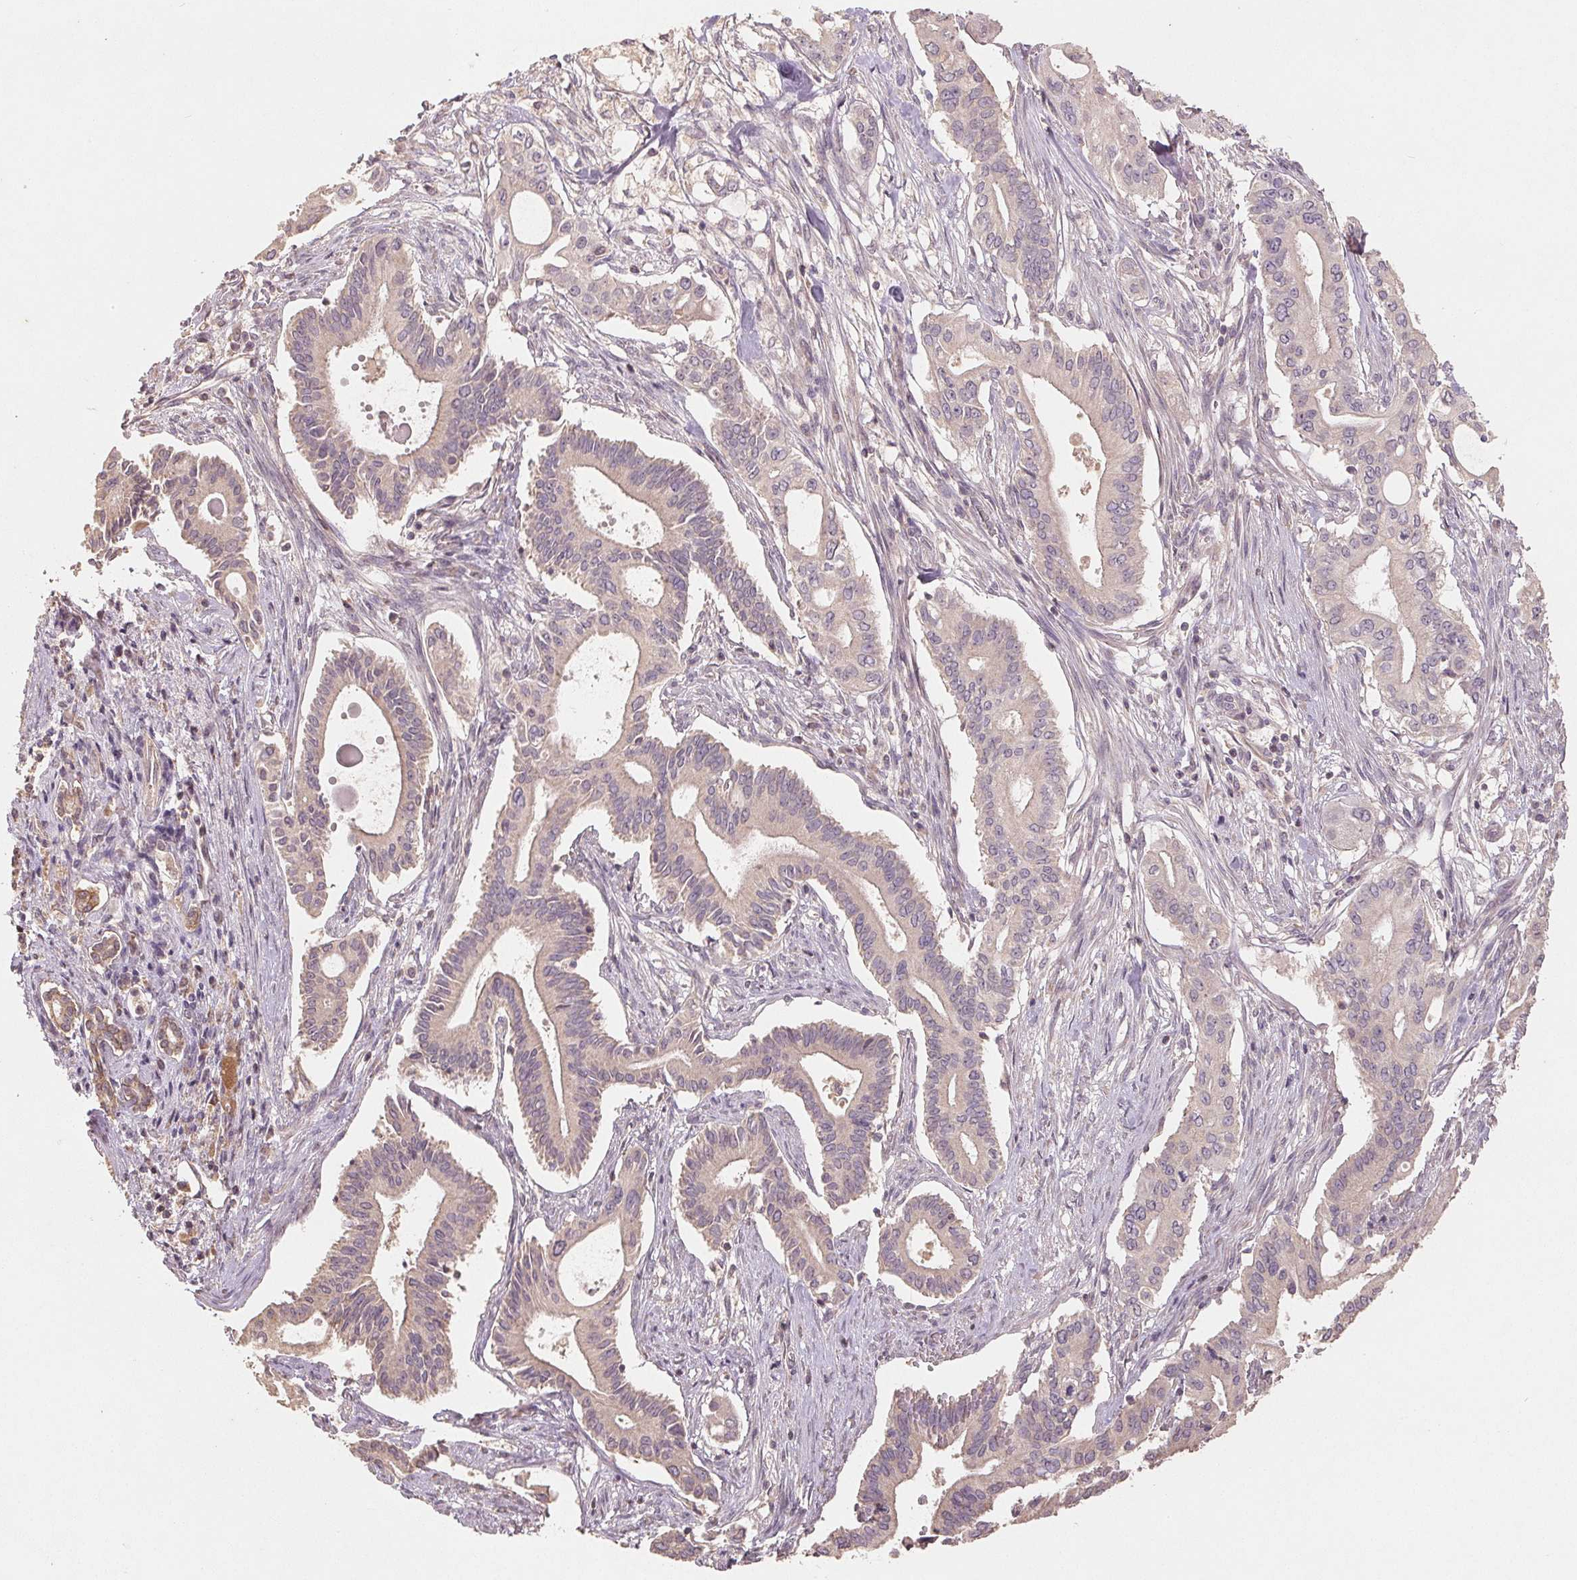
{"staining": {"intensity": "negative", "quantity": "none", "location": "none"}, "tissue": "pancreatic cancer", "cell_type": "Tumor cells", "image_type": "cancer", "snomed": [{"axis": "morphology", "description": "Adenocarcinoma, NOS"}, {"axis": "topography", "description": "Pancreas"}], "caption": "IHC image of human adenocarcinoma (pancreatic) stained for a protein (brown), which shows no positivity in tumor cells. The staining is performed using DAB brown chromogen with nuclei counter-stained in using hematoxylin.", "gene": "COX14", "patient": {"sex": "female", "age": 68}}